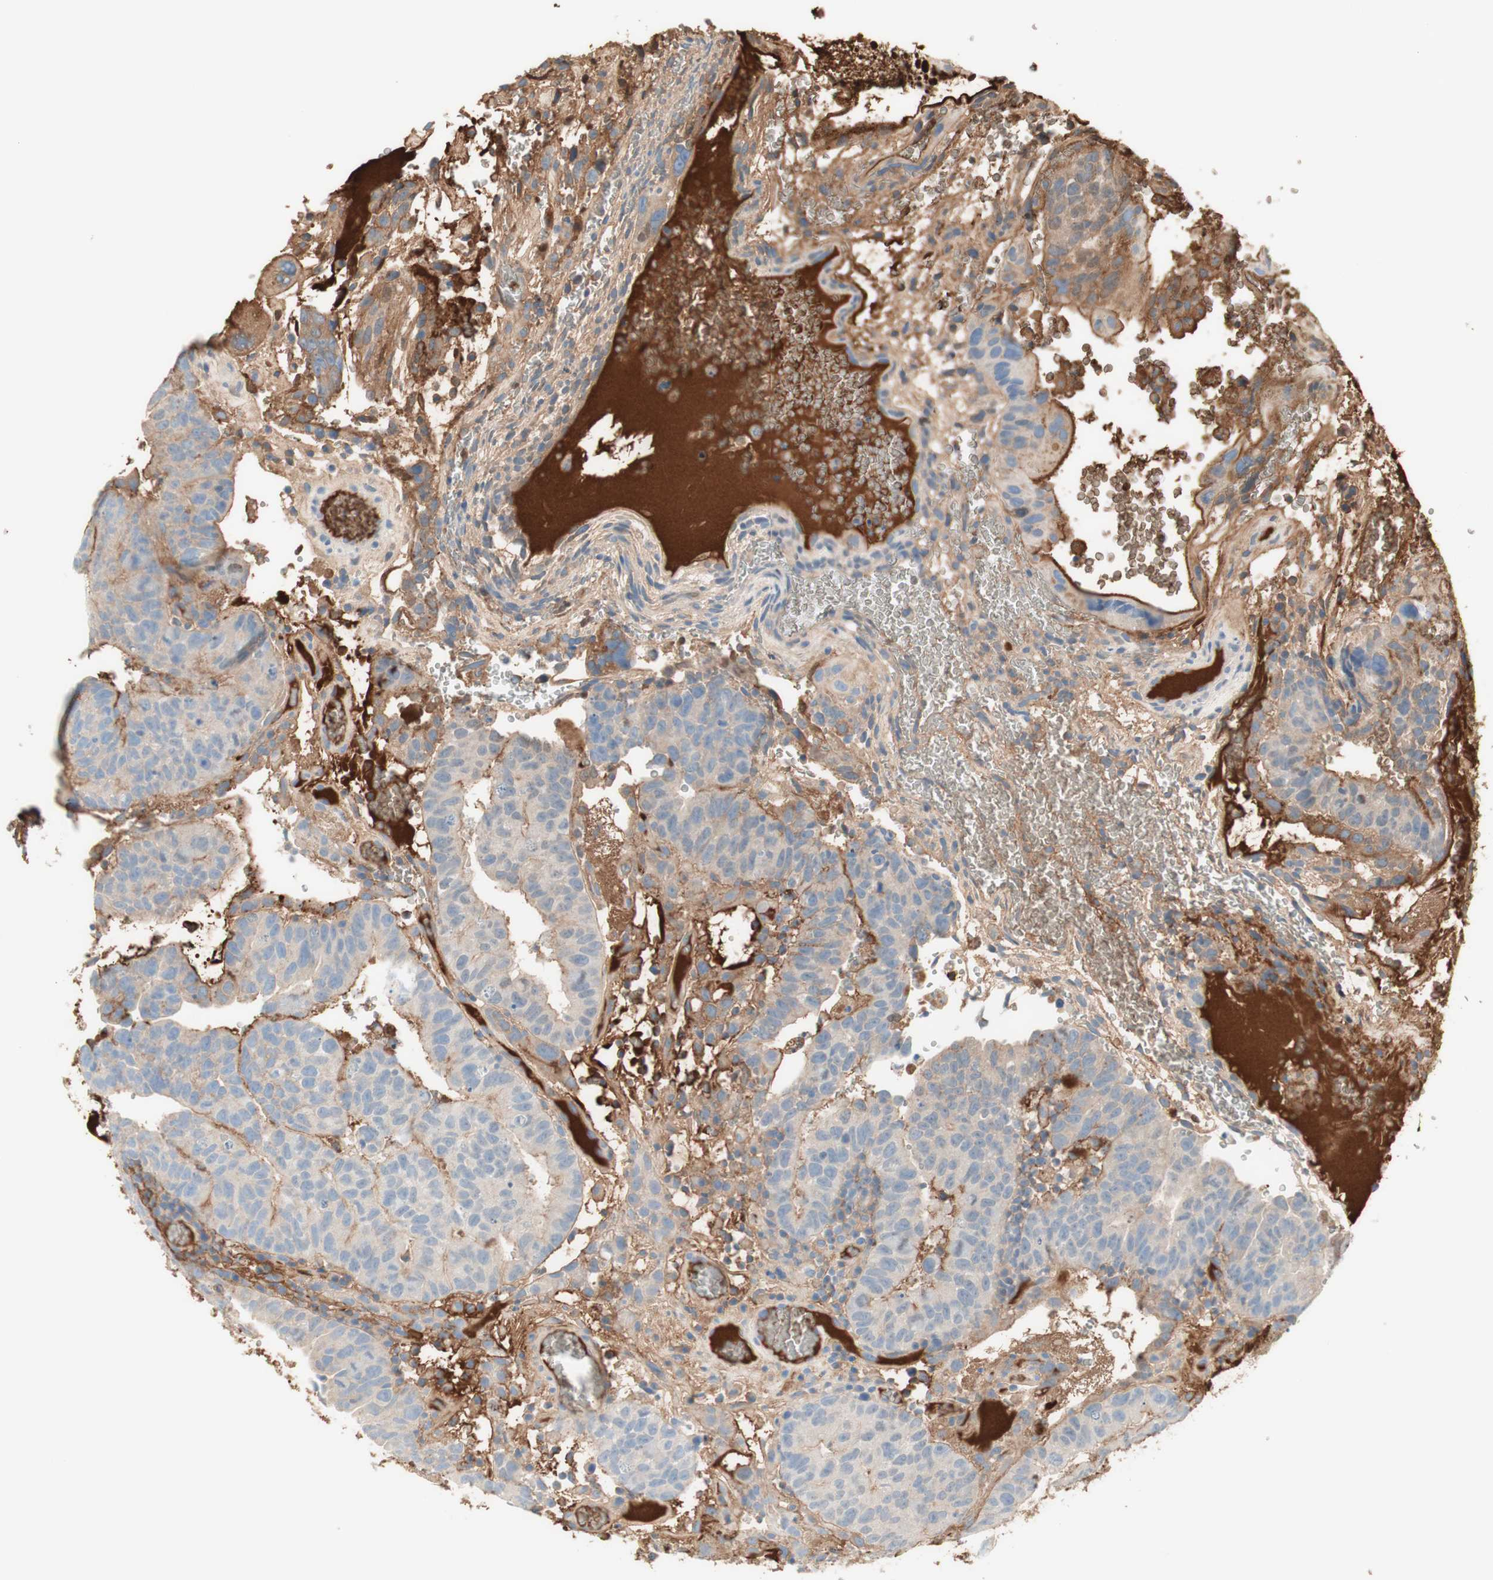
{"staining": {"intensity": "weak", "quantity": "25%-75%", "location": "cytoplasmic/membranous"}, "tissue": "testis cancer", "cell_type": "Tumor cells", "image_type": "cancer", "snomed": [{"axis": "morphology", "description": "Seminoma, NOS"}, {"axis": "morphology", "description": "Carcinoma, Embryonal, NOS"}, {"axis": "topography", "description": "Testis"}], "caption": "Testis embryonal carcinoma stained for a protein (brown) demonstrates weak cytoplasmic/membranous positive positivity in approximately 25%-75% of tumor cells.", "gene": "KNG1", "patient": {"sex": "male", "age": 52}}